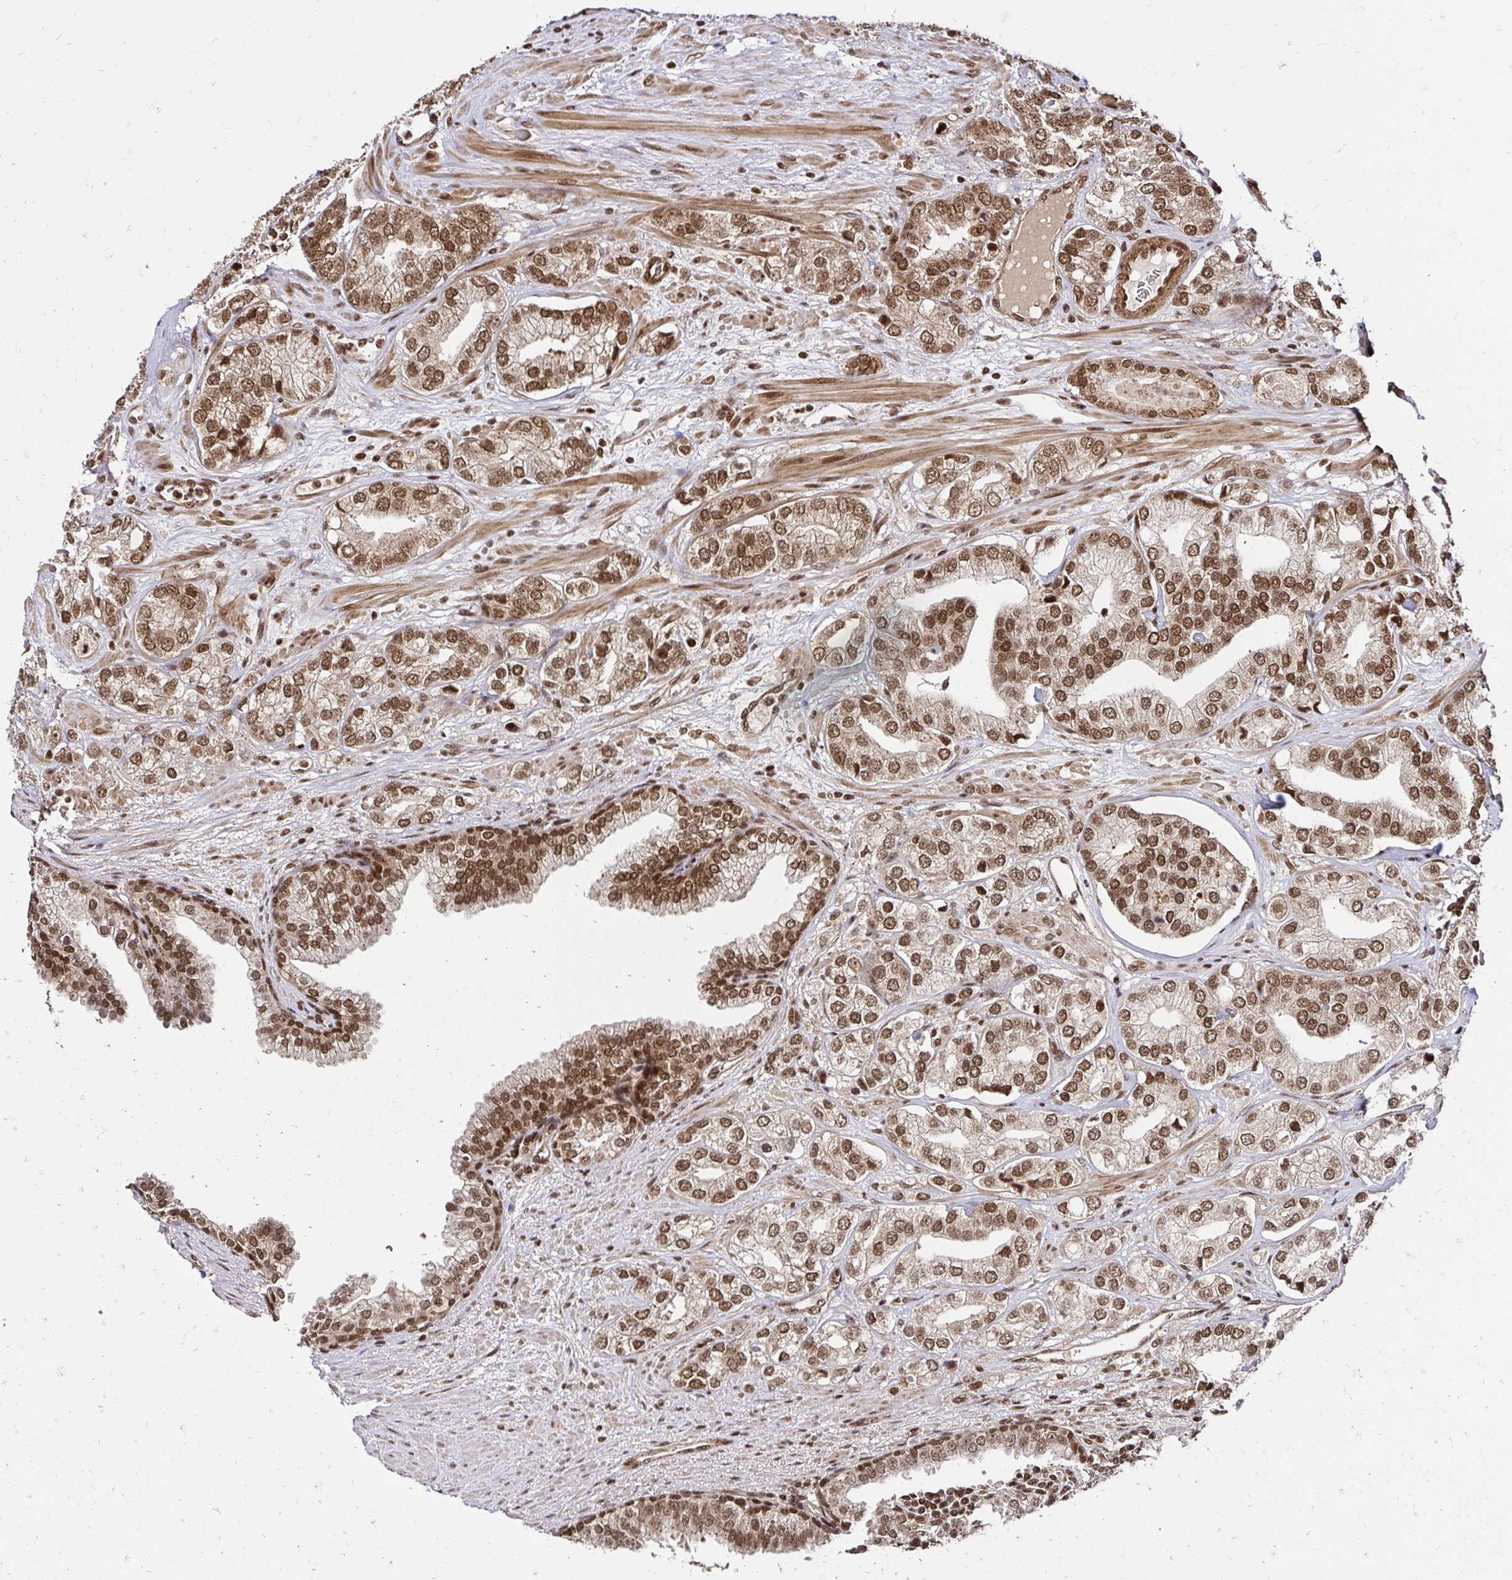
{"staining": {"intensity": "moderate", "quantity": ">75%", "location": "cytoplasmic/membranous,nuclear"}, "tissue": "prostate cancer", "cell_type": "Tumor cells", "image_type": "cancer", "snomed": [{"axis": "morphology", "description": "Adenocarcinoma, High grade"}, {"axis": "topography", "description": "Prostate"}], "caption": "This histopathology image demonstrates immunohistochemistry staining of human prostate cancer, with medium moderate cytoplasmic/membranous and nuclear expression in about >75% of tumor cells.", "gene": "GLYR1", "patient": {"sex": "male", "age": 58}}